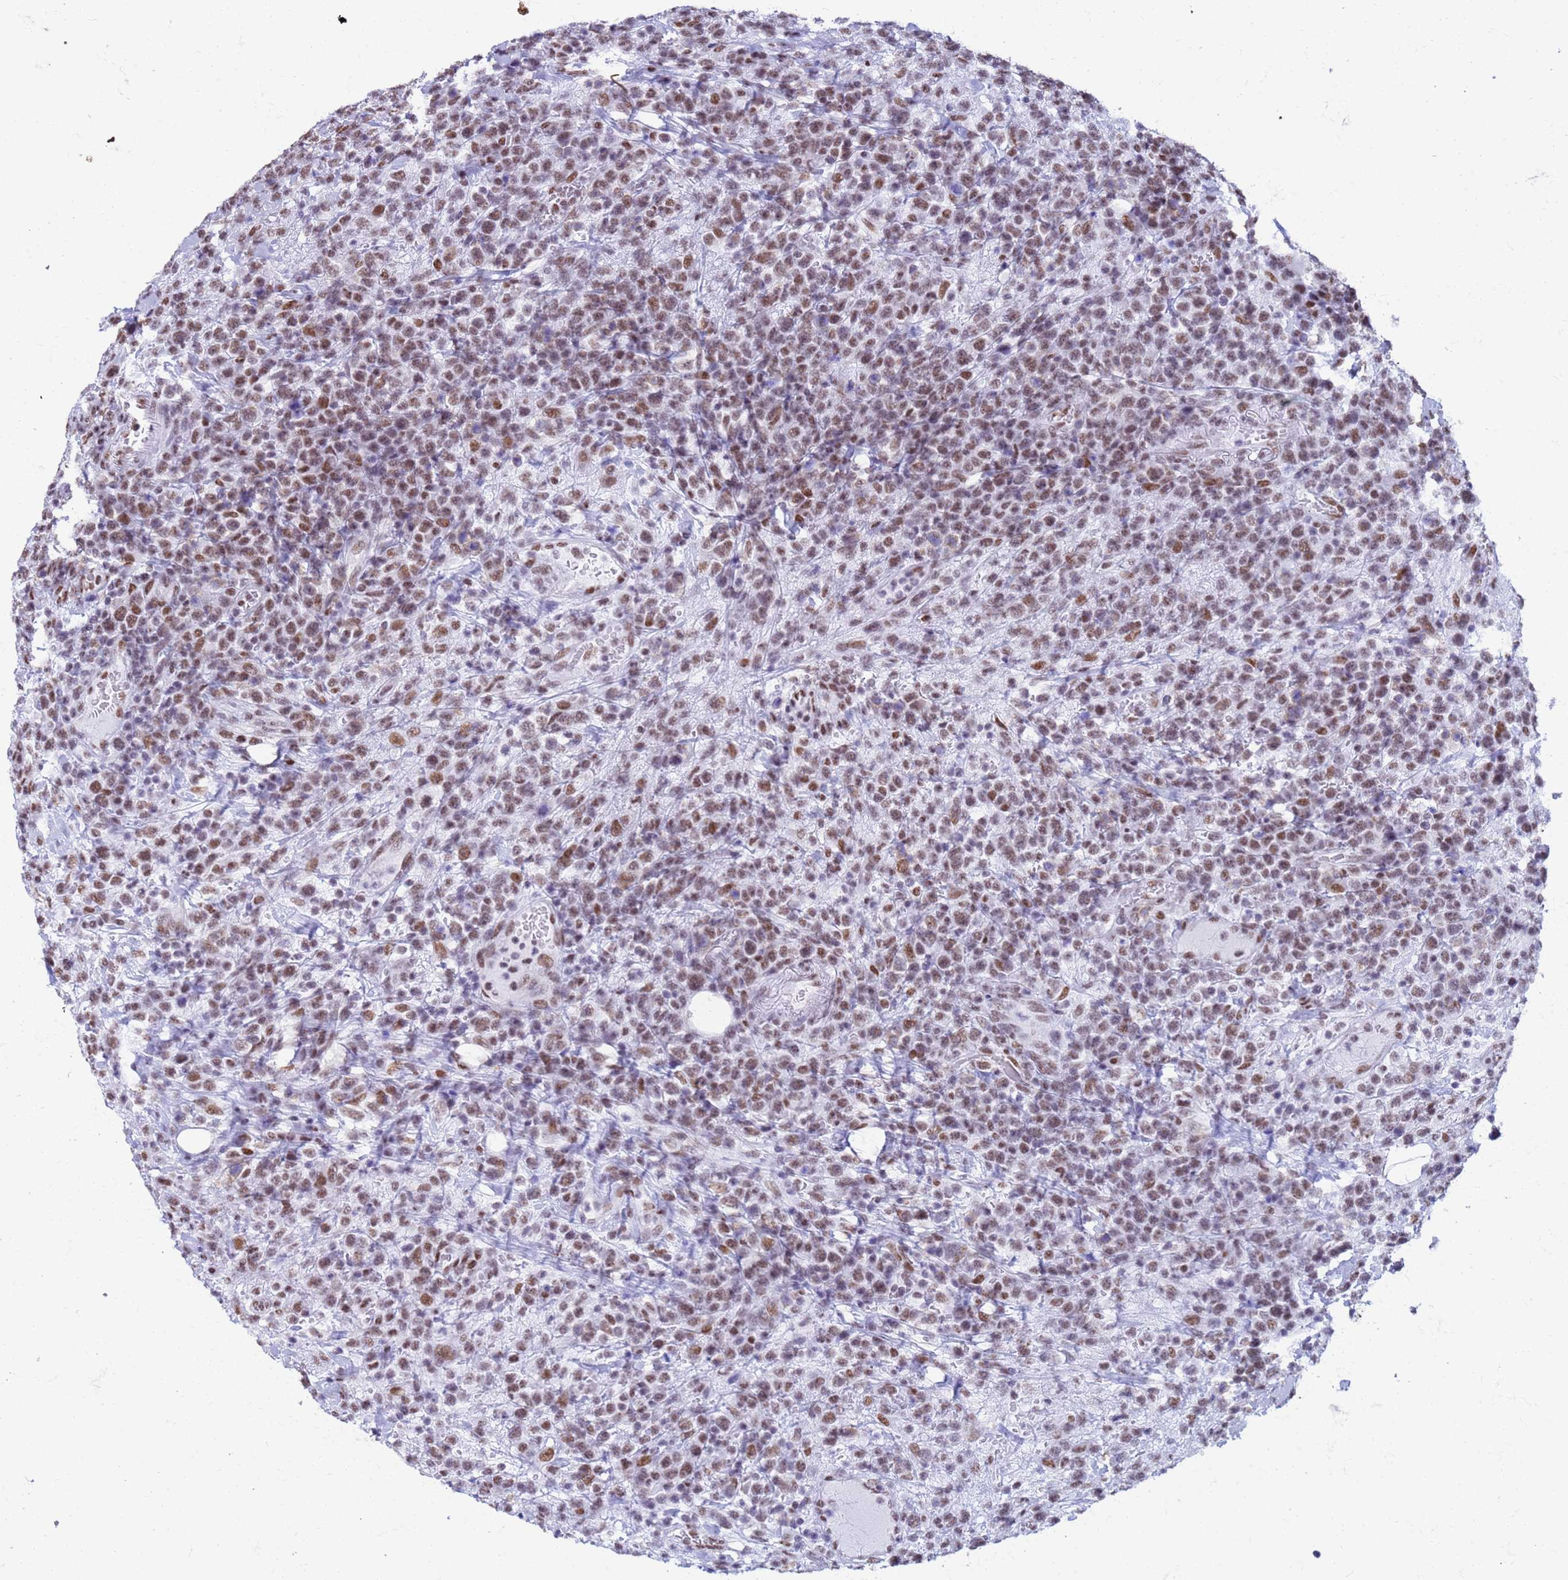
{"staining": {"intensity": "moderate", "quantity": ">75%", "location": "nuclear"}, "tissue": "lymphoma", "cell_type": "Tumor cells", "image_type": "cancer", "snomed": [{"axis": "morphology", "description": "Malignant lymphoma, non-Hodgkin's type, High grade"}, {"axis": "topography", "description": "Colon"}], "caption": "Protein expression analysis of human lymphoma reveals moderate nuclear positivity in approximately >75% of tumor cells. (DAB (3,3'-diaminobenzidine) = brown stain, brightfield microscopy at high magnification).", "gene": "FAM170B", "patient": {"sex": "female", "age": 53}}